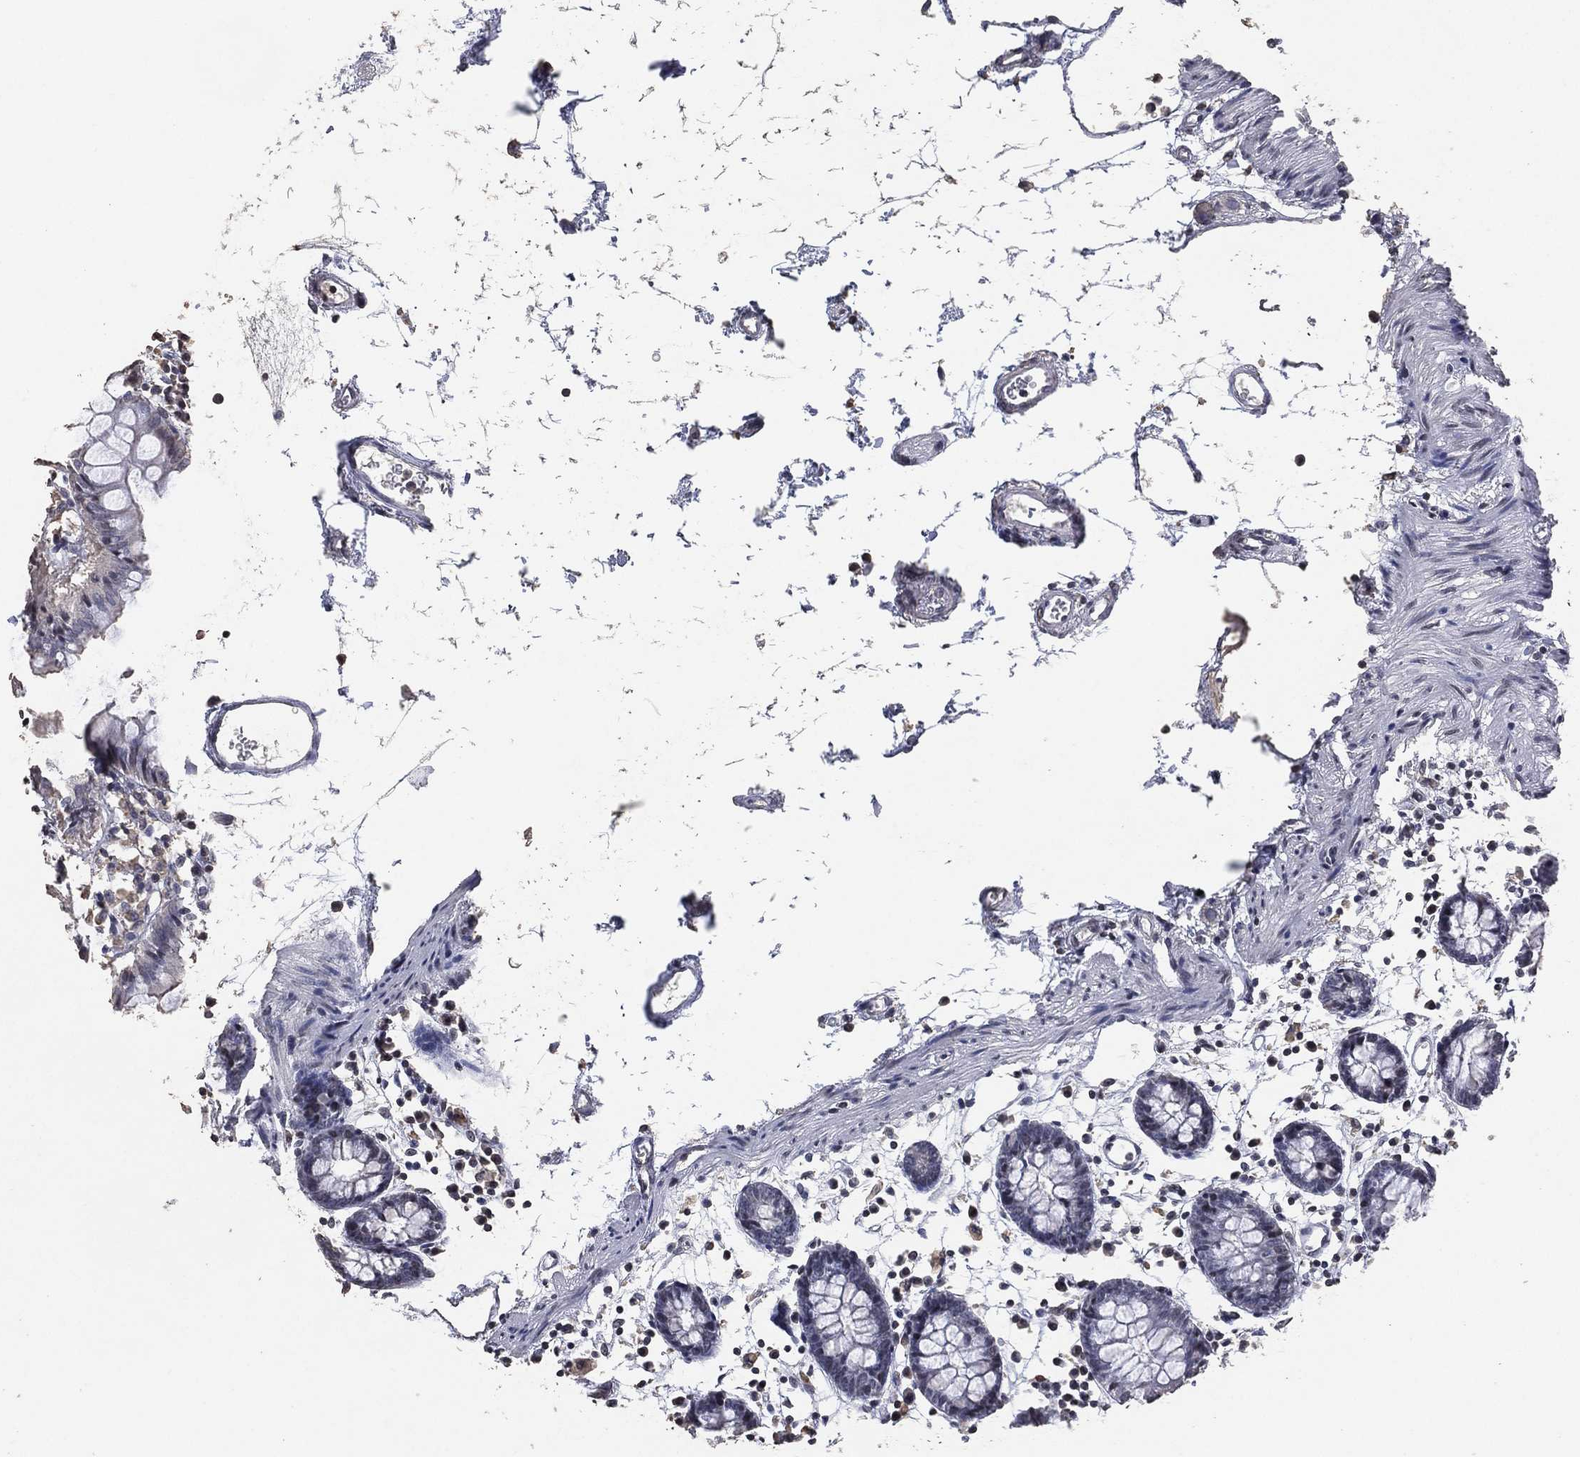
{"staining": {"intensity": "negative", "quantity": "none", "location": "none"}, "tissue": "colon", "cell_type": "Endothelial cells", "image_type": "normal", "snomed": [{"axis": "morphology", "description": "Normal tissue, NOS"}, {"axis": "topography", "description": "Colon"}], "caption": "This is a histopathology image of immunohistochemistry (IHC) staining of benign colon, which shows no positivity in endothelial cells. Nuclei are stained in blue.", "gene": "ADPRHL1", "patient": {"sex": "female", "age": 84}}